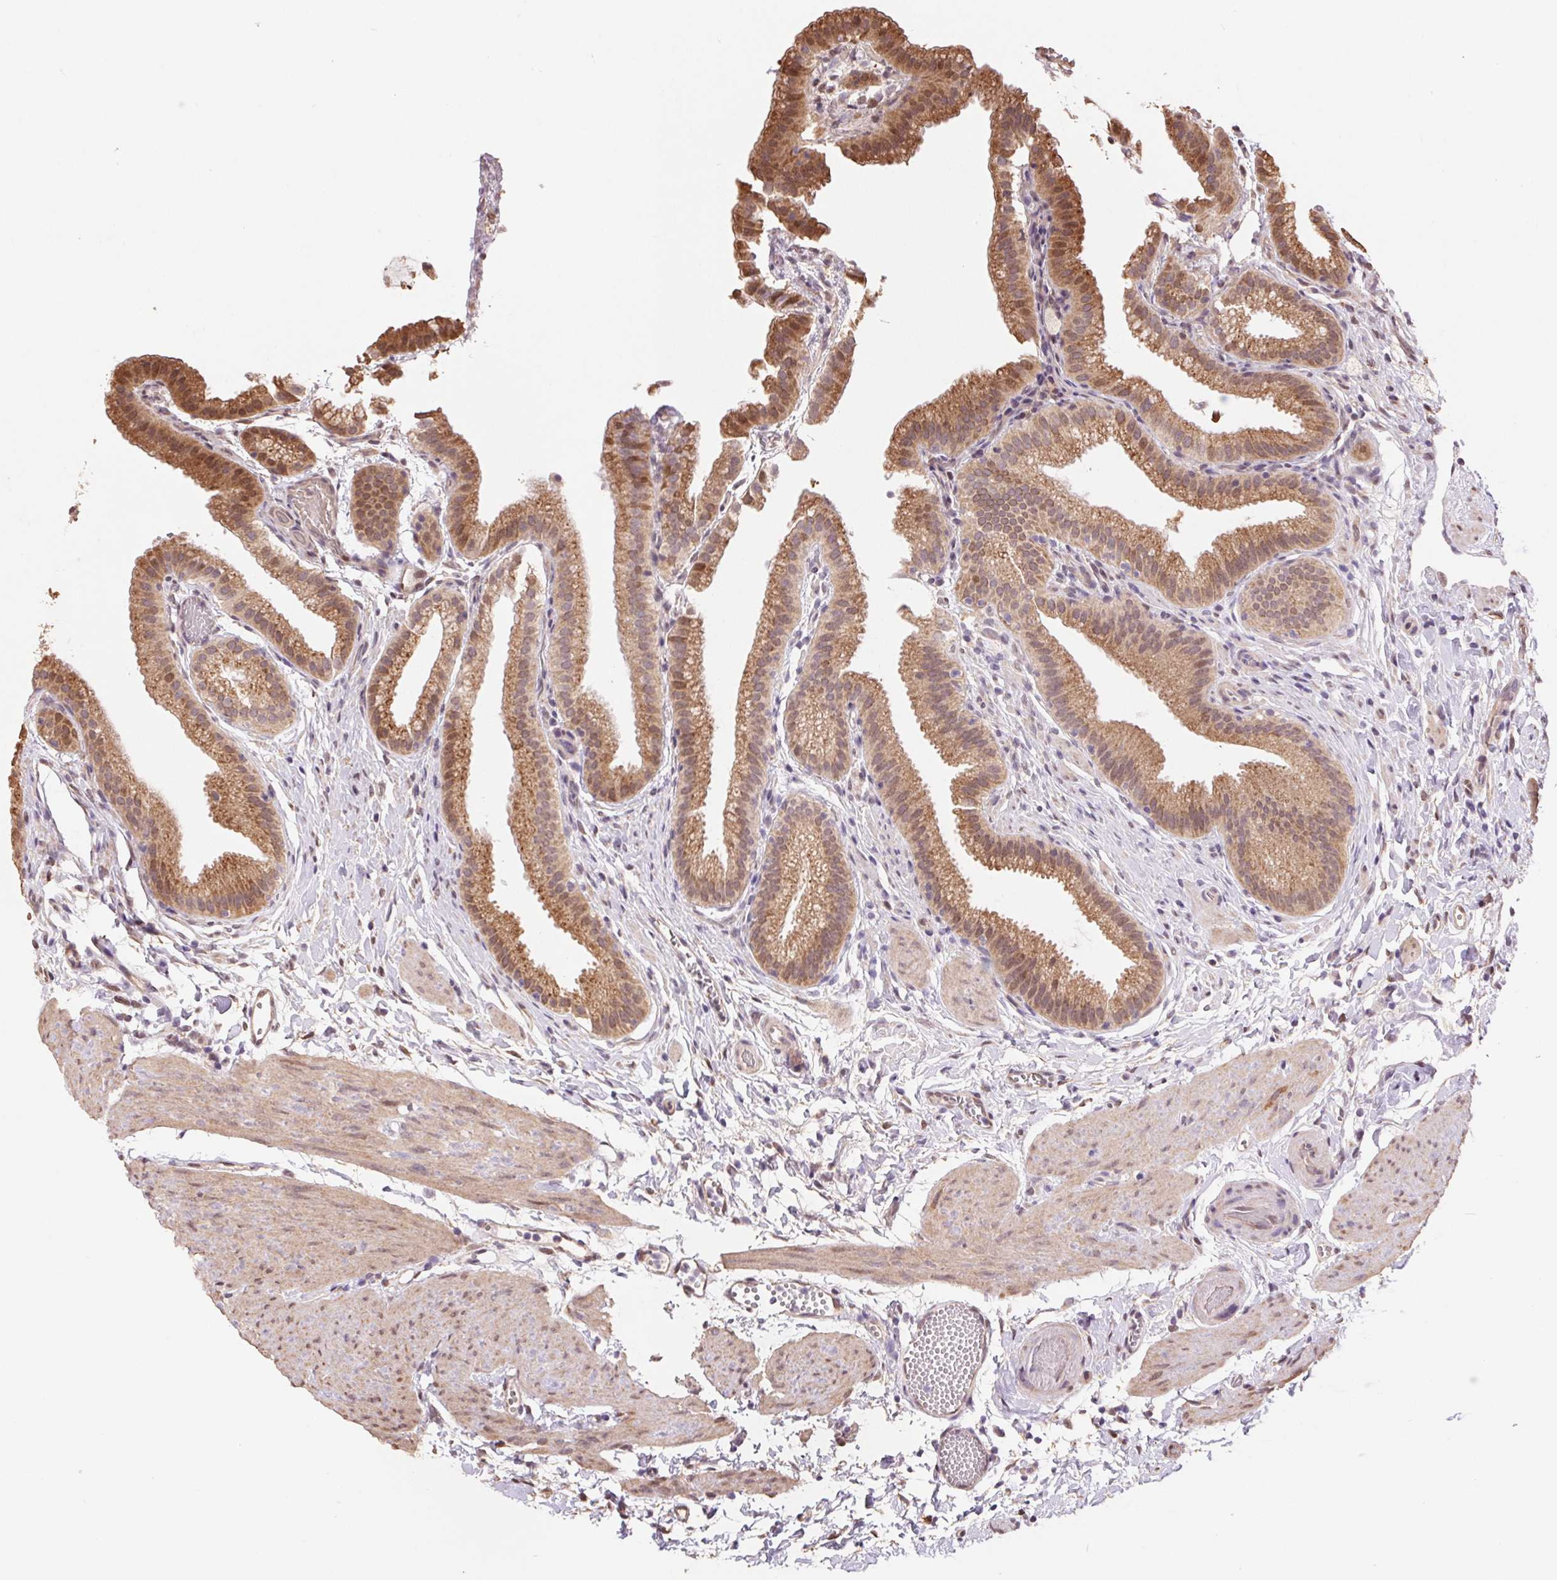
{"staining": {"intensity": "moderate", "quantity": ">75%", "location": "cytoplasmic/membranous"}, "tissue": "gallbladder", "cell_type": "Glandular cells", "image_type": "normal", "snomed": [{"axis": "morphology", "description": "Normal tissue, NOS"}, {"axis": "topography", "description": "Gallbladder"}], "caption": "Immunohistochemical staining of benign human gallbladder reveals moderate cytoplasmic/membranous protein expression in about >75% of glandular cells. (Brightfield microscopy of DAB IHC at high magnification).", "gene": "CUTA", "patient": {"sex": "female", "age": 63}}